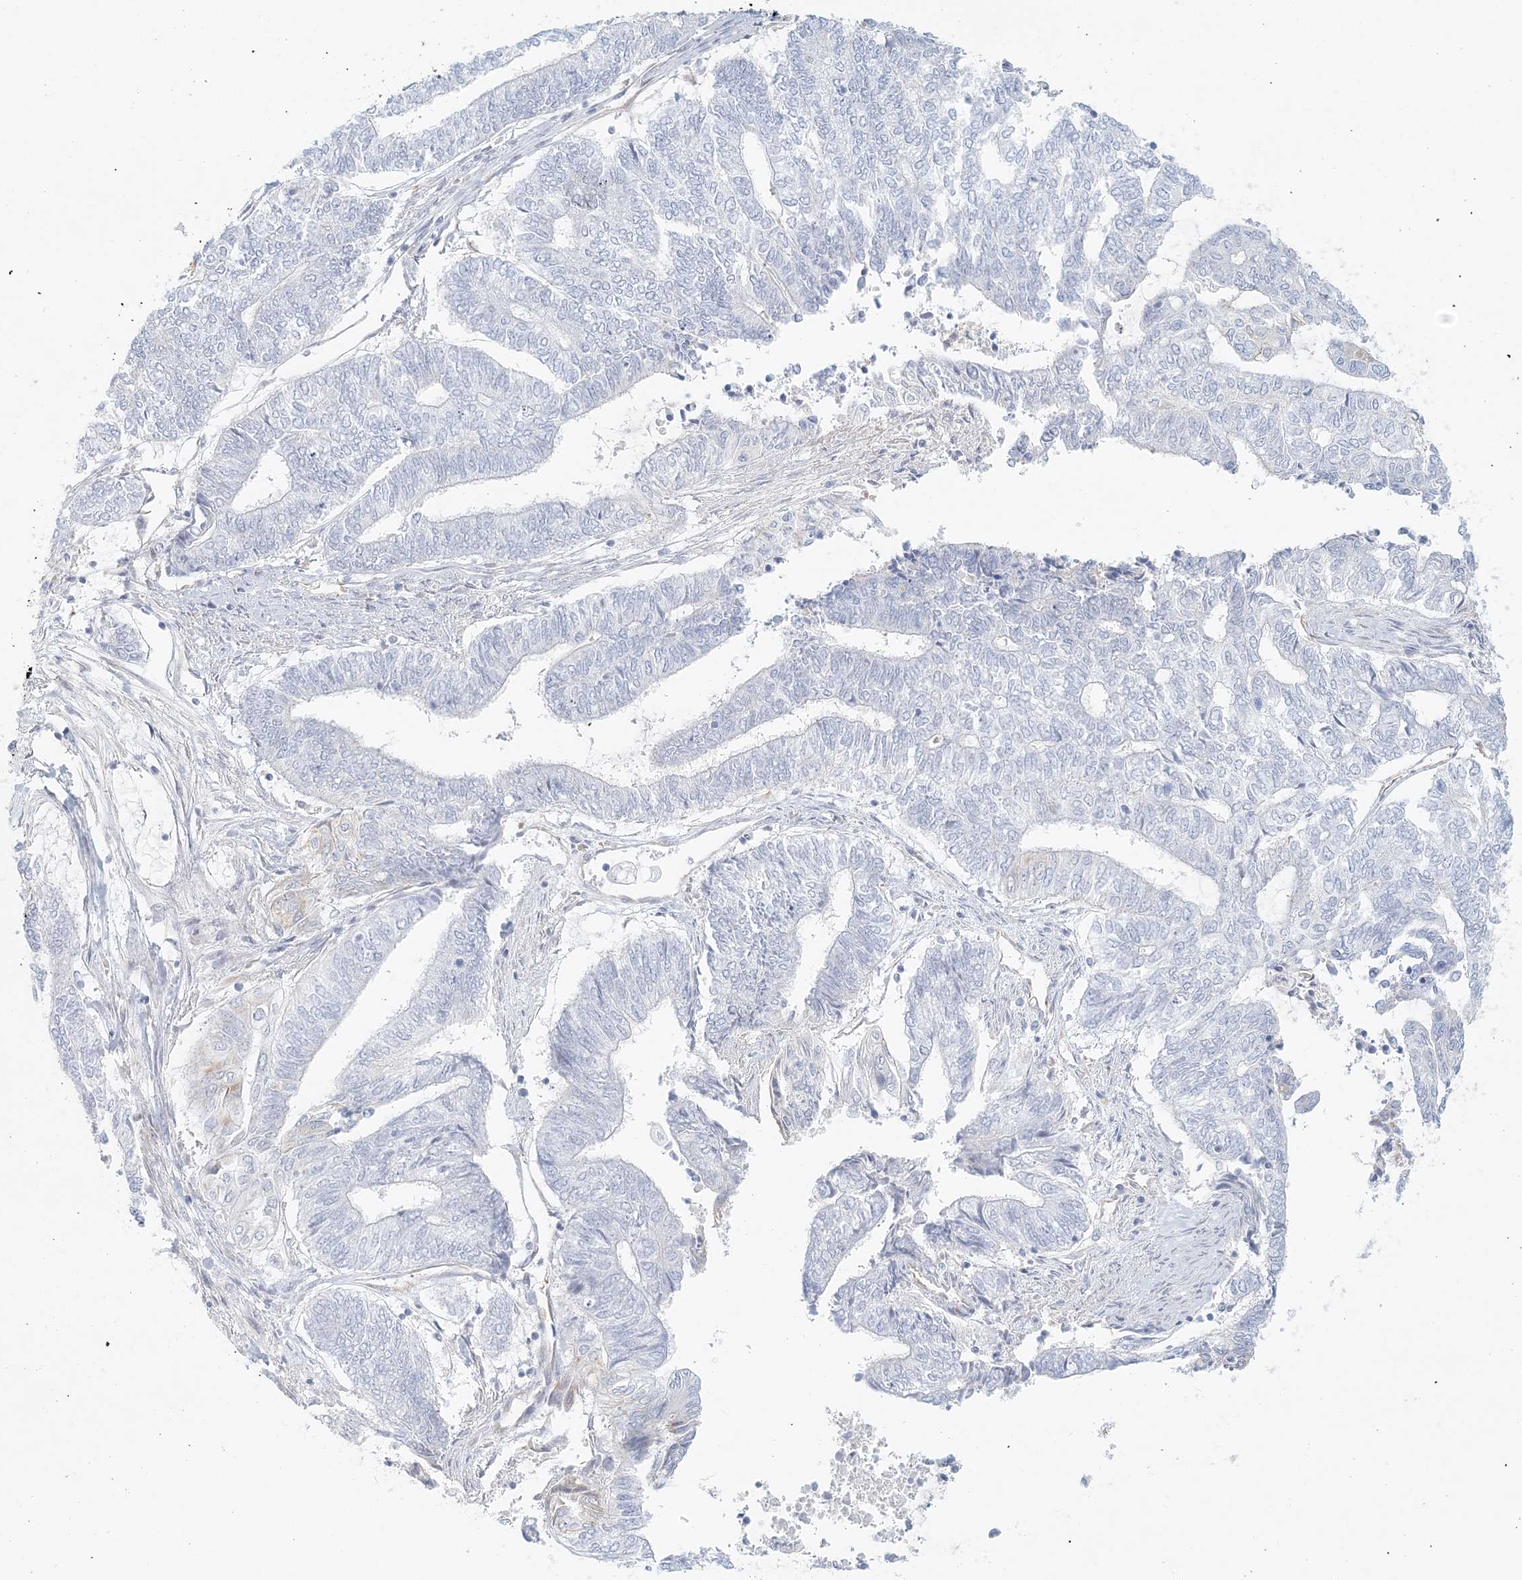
{"staining": {"intensity": "negative", "quantity": "none", "location": "none"}, "tissue": "endometrial cancer", "cell_type": "Tumor cells", "image_type": "cancer", "snomed": [{"axis": "morphology", "description": "Adenocarcinoma, NOS"}, {"axis": "topography", "description": "Uterus"}, {"axis": "topography", "description": "Endometrium"}], "caption": "IHC histopathology image of endometrial cancer stained for a protein (brown), which shows no expression in tumor cells.", "gene": "DMRTB1", "patient": {"sex": "female", "age": 70}}